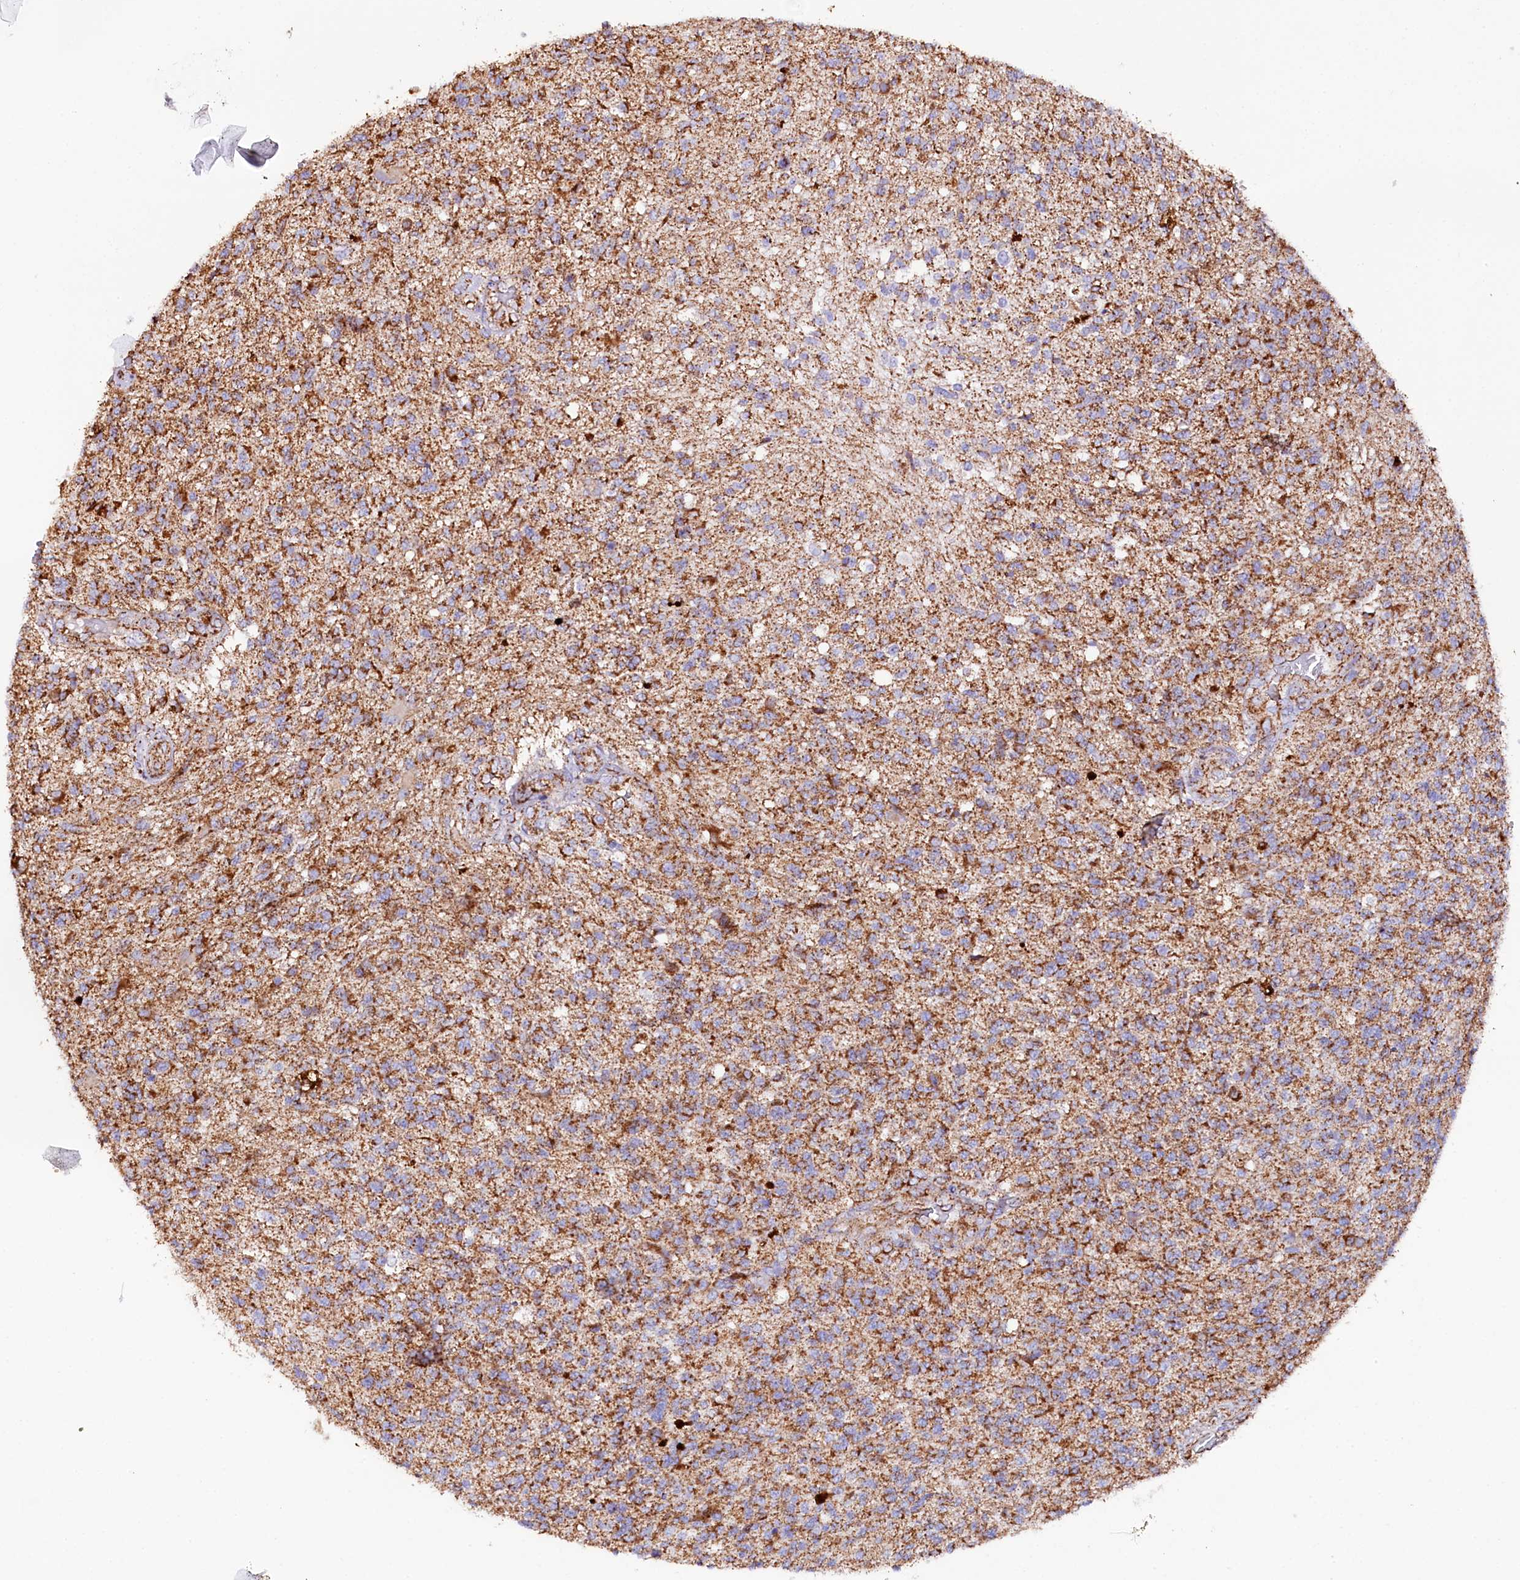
{"staining": {"intensity": "moderate", "quantity": ">75%", "location": "cytoplasmic/membranous"}, "tissue": "glioma", "cell_type": "Tumor cells", "image_type": "cancer", "snomed": [{"axis": "morphology", "description": "Glioma, malignant, High grade"}, {"axis": "topography", "description": "Brain"}], "caption": "This image shows immunohistochemistry staining of malignant glioma (high-grade), with medium moderate cytoplasmic/membranous staining in about >75% of tumor cells.", "gene": "APLP2", "patient": {"sex": "male", "age": 56}}